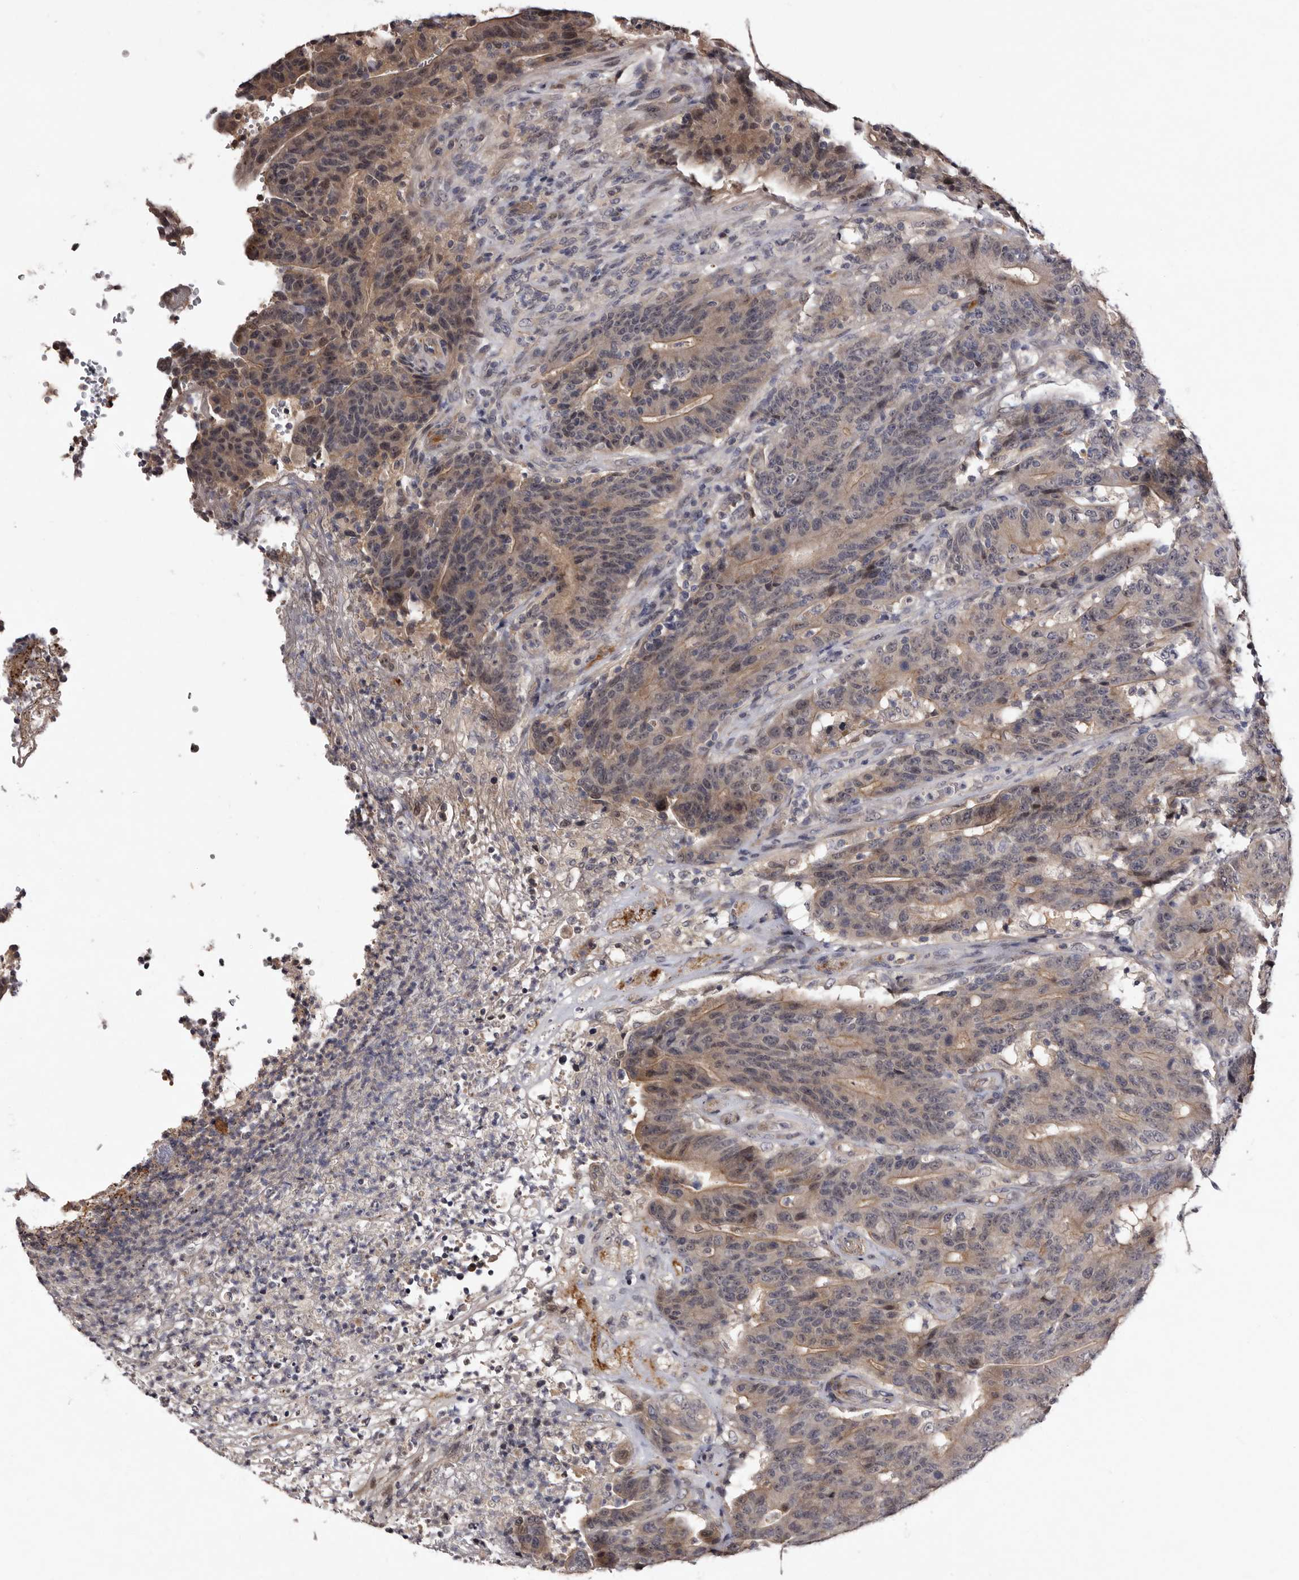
{"staining": {"intensity": "weak", "quantity": "25%-75%", "location": "cytoplasmic/membranous"}, "tissue": "colorectal cancer", "cell_type": "Tumor cells", "image_type": "cancer", "snomed": [{"axis": "morphology", "description": "Normal tissue, NOS"}, {"axis": "morphology", "description": "Adenocarcinoma, NOS"}, {"axis": "topography", "description": "Colon"}], "caption": "This is a micrograph of immunohistochemistry staining of colorectal cancer (adenocarcinoma), which shows weak expression in the cytoplasmic/membranous of tumor cells.", "gene": "LANCL2", "patient": {"sex": "female", "age": 75}}